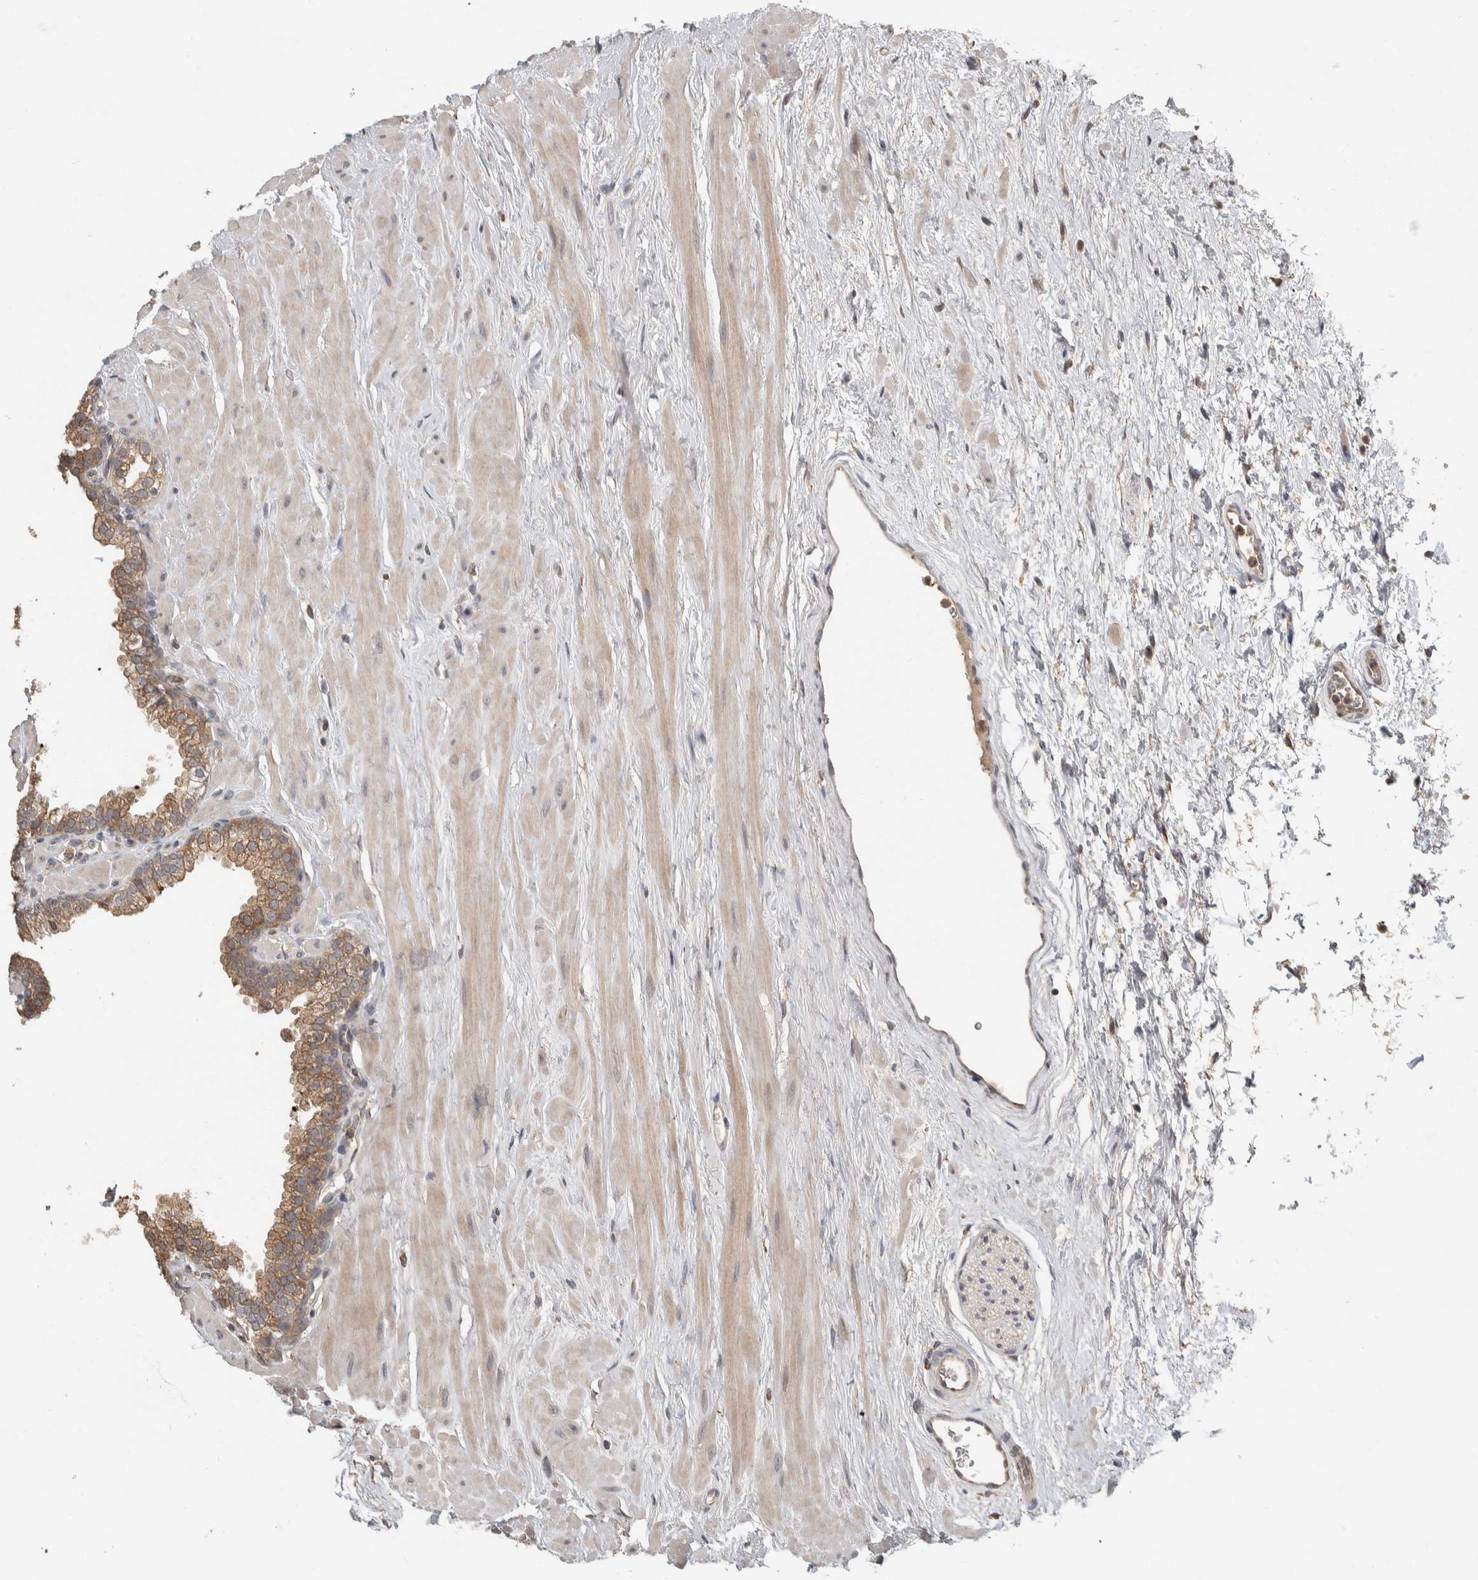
{"staining": {"intensity": "moderate", "quantity": ">75%", "location": "cytoplasmic/membranous"}, "tissue": "prostate", "cell_type": "Glandular cells", "image_type": "normal", "snomed": [{"axis": "morphology", "description": "Normal tissue, NOS"}, {"axis": "morphology", "description": "Urothelial carcinoma, Low grade"}, {"axis": "topography", "description": "Urinary bladder"}, {"axis": "topography", "description": "Prostate"}], "caption": "Moderate cytoplasmic/membranous positivity is identified in approximately >75% of glandular cells in normal prostate. The staining was performed using DAB (3,3'-diaminobenzidine), with brown indicating positive protein expression. Nuclei are stained blue with hematoxylin.", "gene": "EIF3H", "patient": {"sex": "male", "age": 60}}